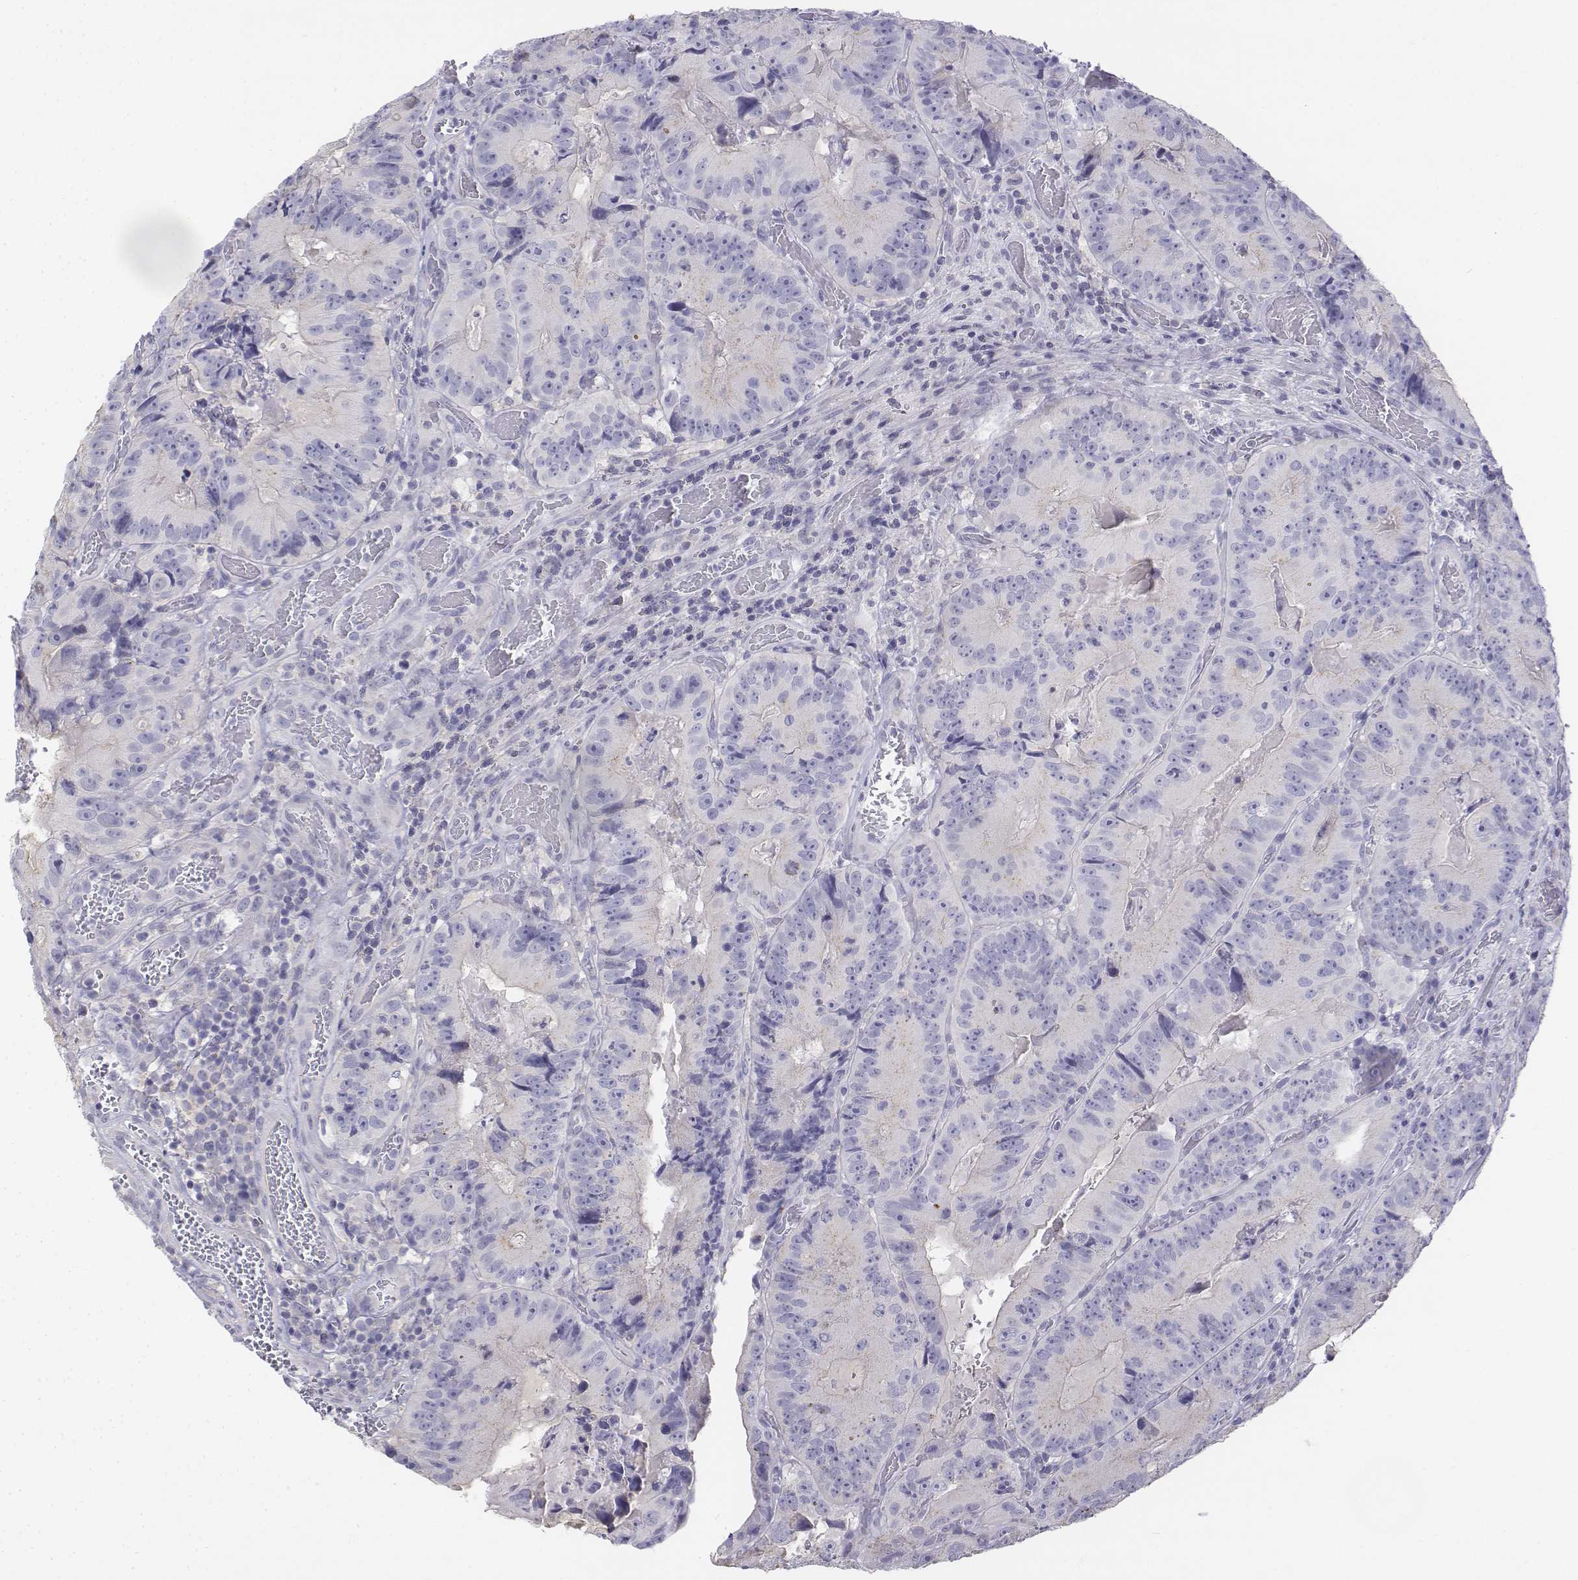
{"staining": {"intensity": "negative", "quantity": "none", "location": "none"}, "tissue": "colorectal cancer", "cell_type": "Tumor cells", "image_type": "cancer", "snomed": [{"axis": "morphology", "description": "Adenocarcinoma, NOS"}, {"axis": "topography", "description": "Colon"}], "caption": "Immunohistochemistry (IHC) of human colorectal cancer shows no expression in tumor cells.", "gene": "LGSN", "patient": {"sex": "female", "age": 86}}